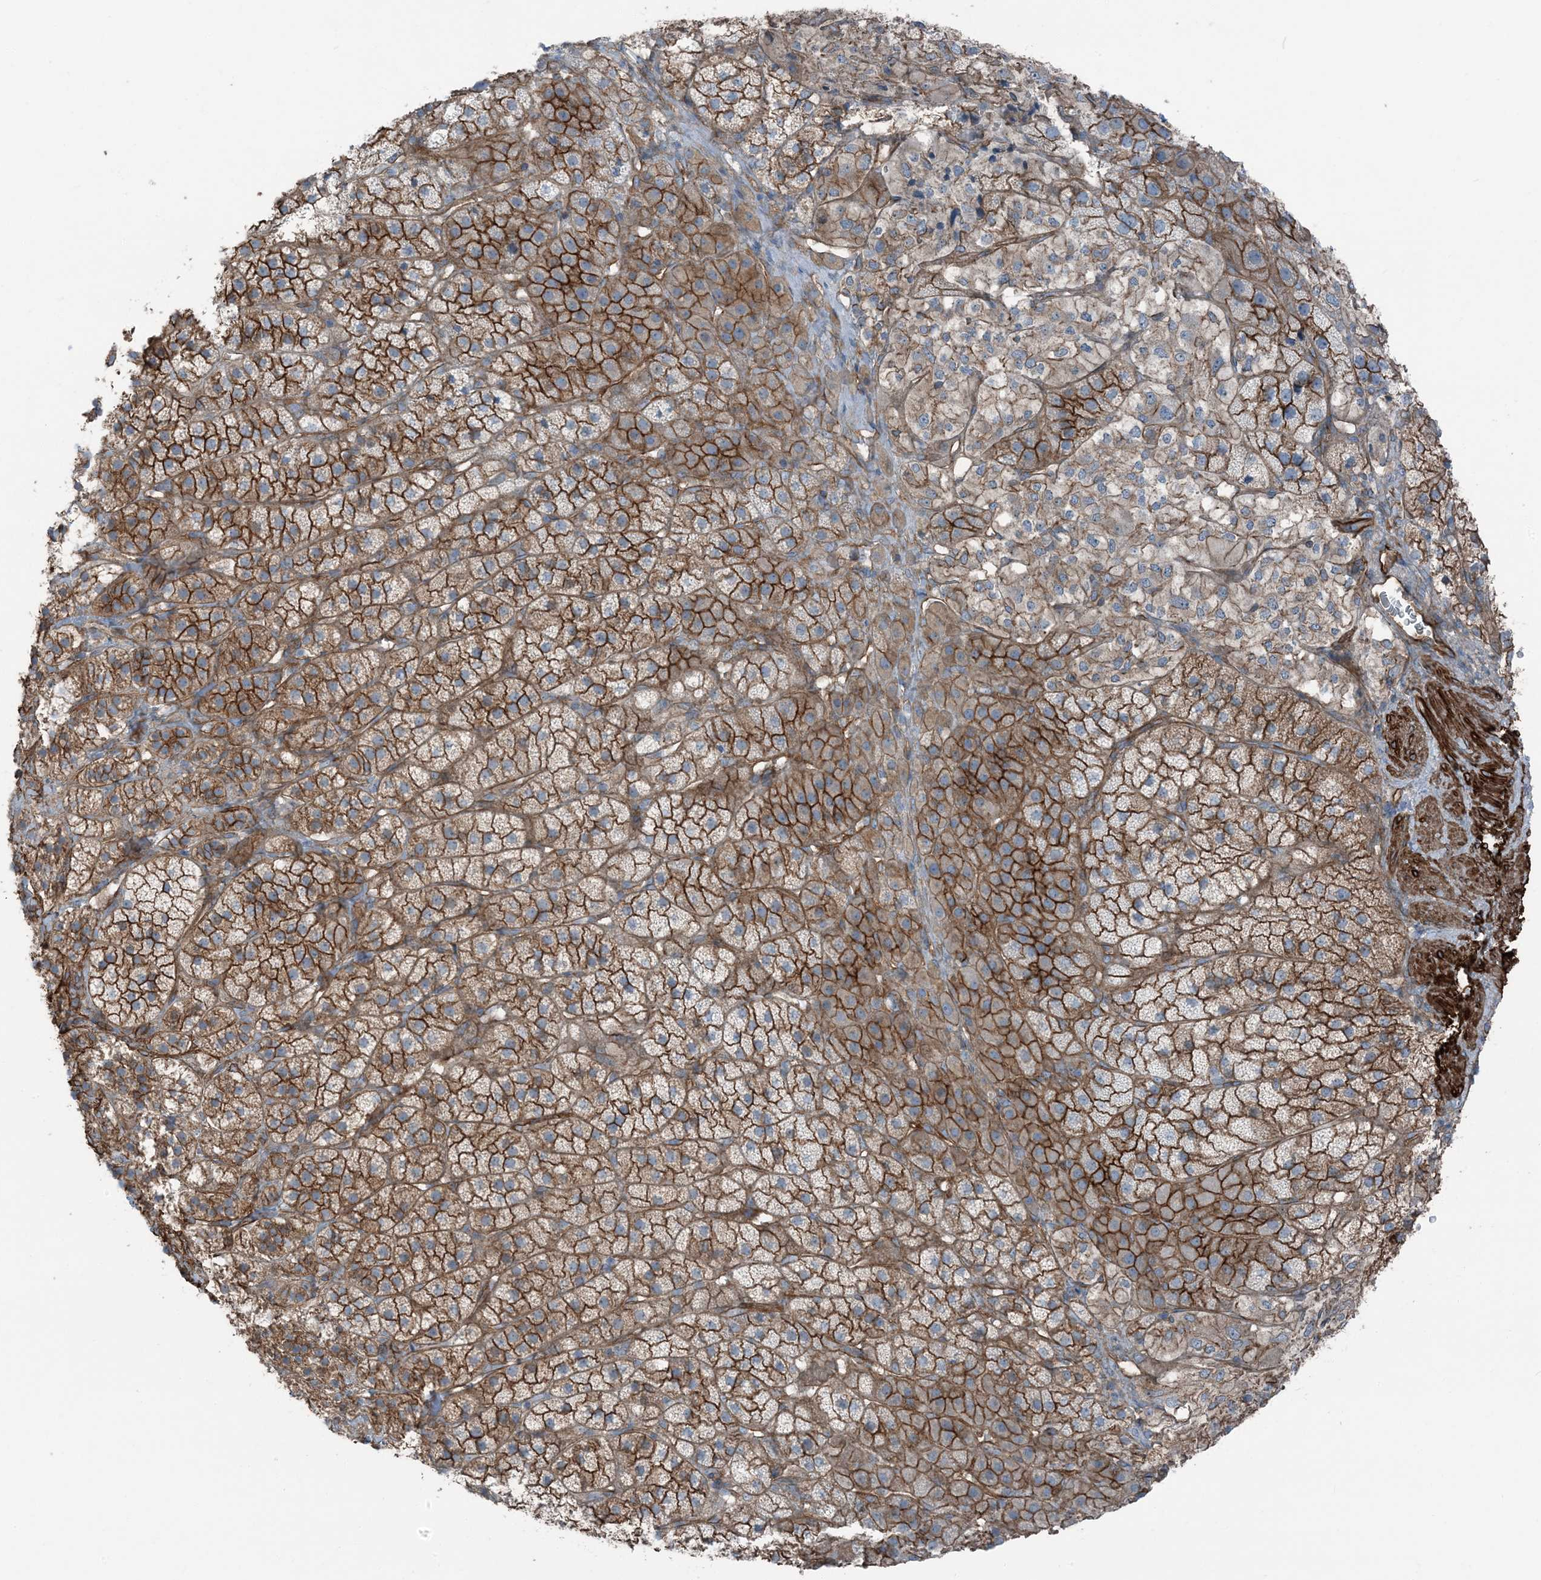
{"staining": {"intensity": "strong", "quantity": ">75%", "location": "cytoplasmic/membranous"}, "tissue": "adrenal gland", "cell_type": "Glandular cells", "image_type": "normal", "snomed": [{"axis": "morphology", "description": "Normal tissue, NOS"}, {"axis": "topography", "description": "Adrenal gland"}], "caption": "A high-resolution histopathology image shows immunohistochemistry (IHC) staining of normal adrenal gland, which demonstrates strong cytoplasmic/membranous expression in approximately >75% of glandular cells.", "gene": "ZFP90", "patient": {"sex": "female", "age": 44}}